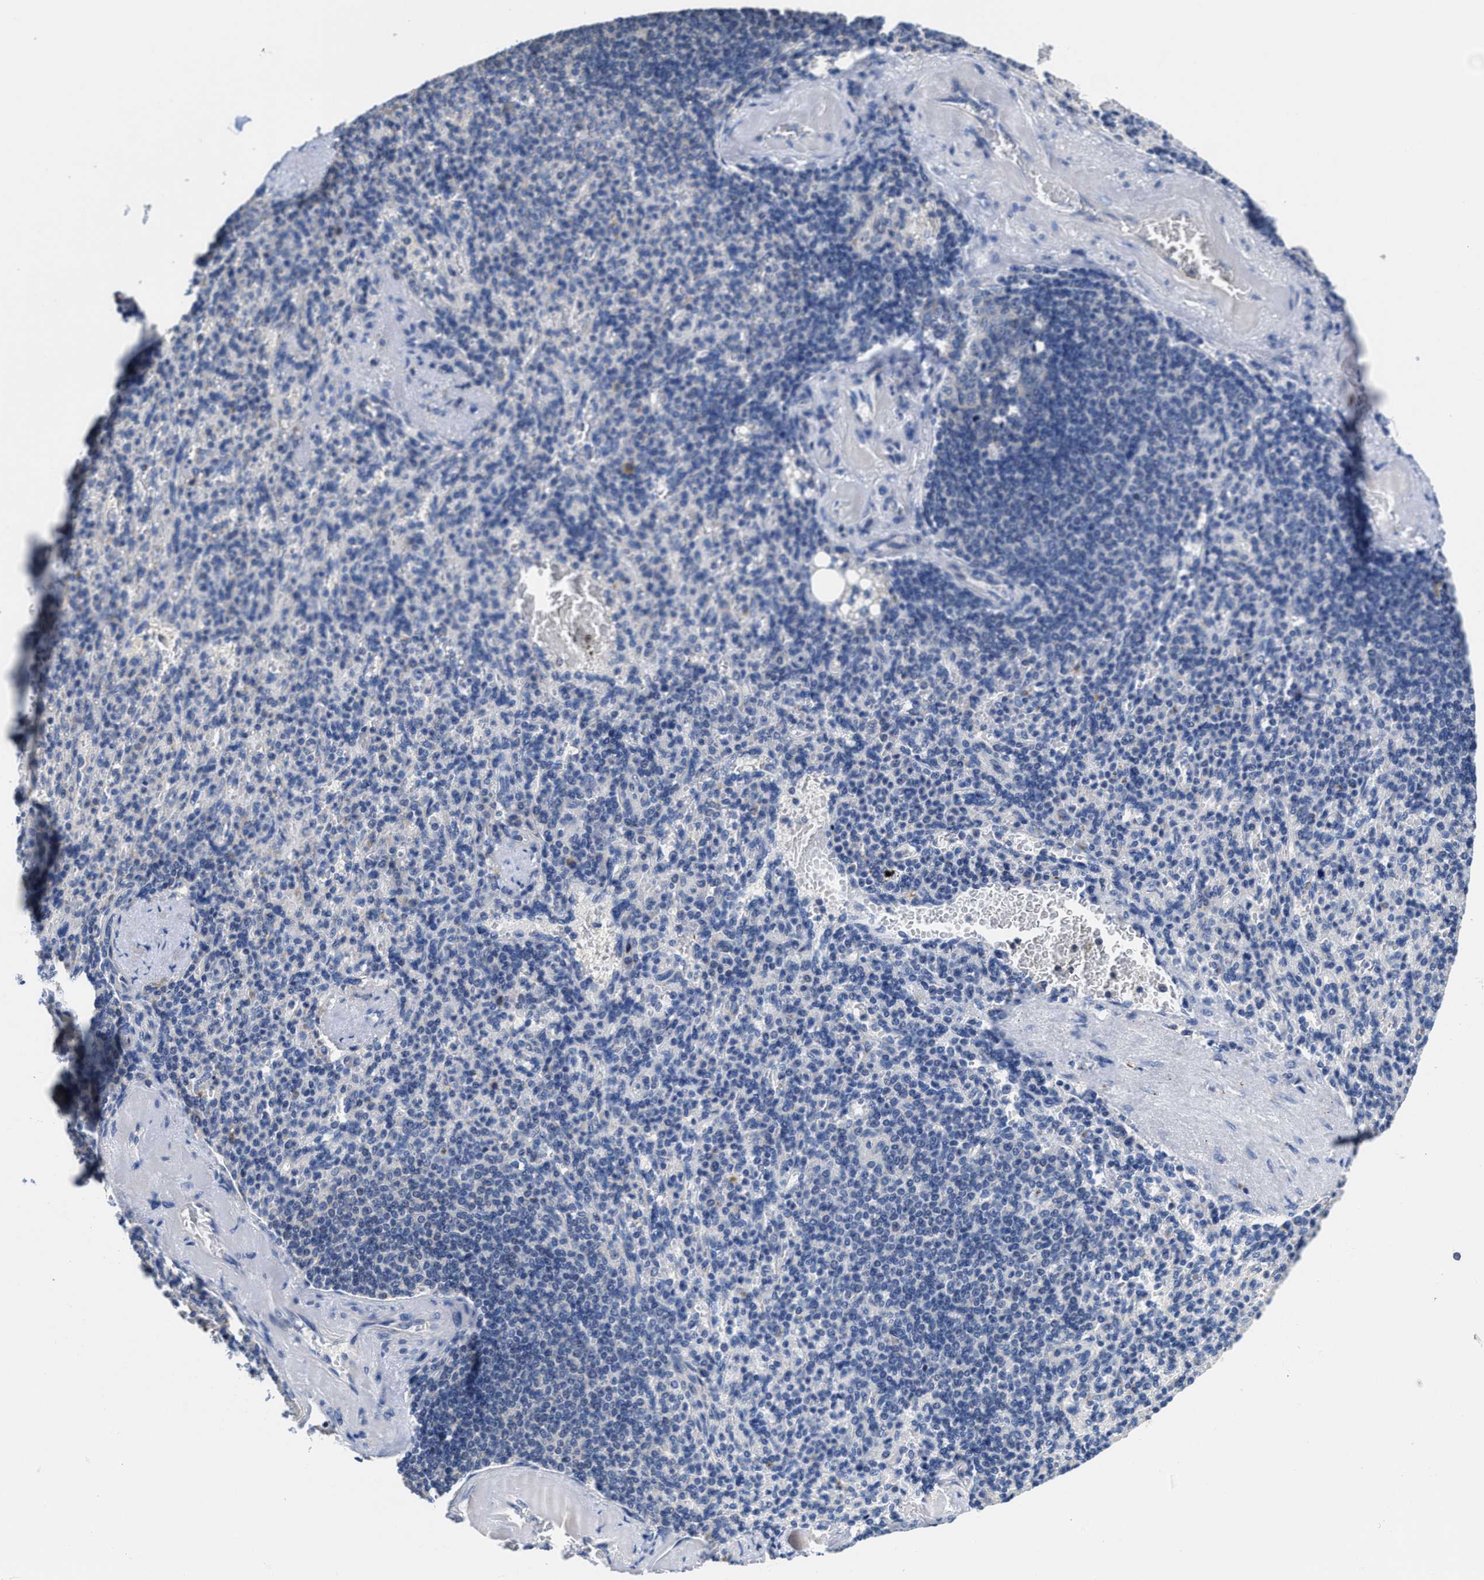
{"staining": {"intensity": "negative", "quantity": "none", "location": "none"}, "tissue": "spleen", "cell_type": "Cells in red pulp", "image_type": "normal", "snomed": [{"axis": "morphology", "description": "Normal tissue, NOS"}, {"axis": "topography", "description": "Spleen"}], "caption": "The micrograph shows no significant positivity in cells in red pulp of spleen.", "gene": "HOOK1", "patient": {"sex": "female", "age": 74}}